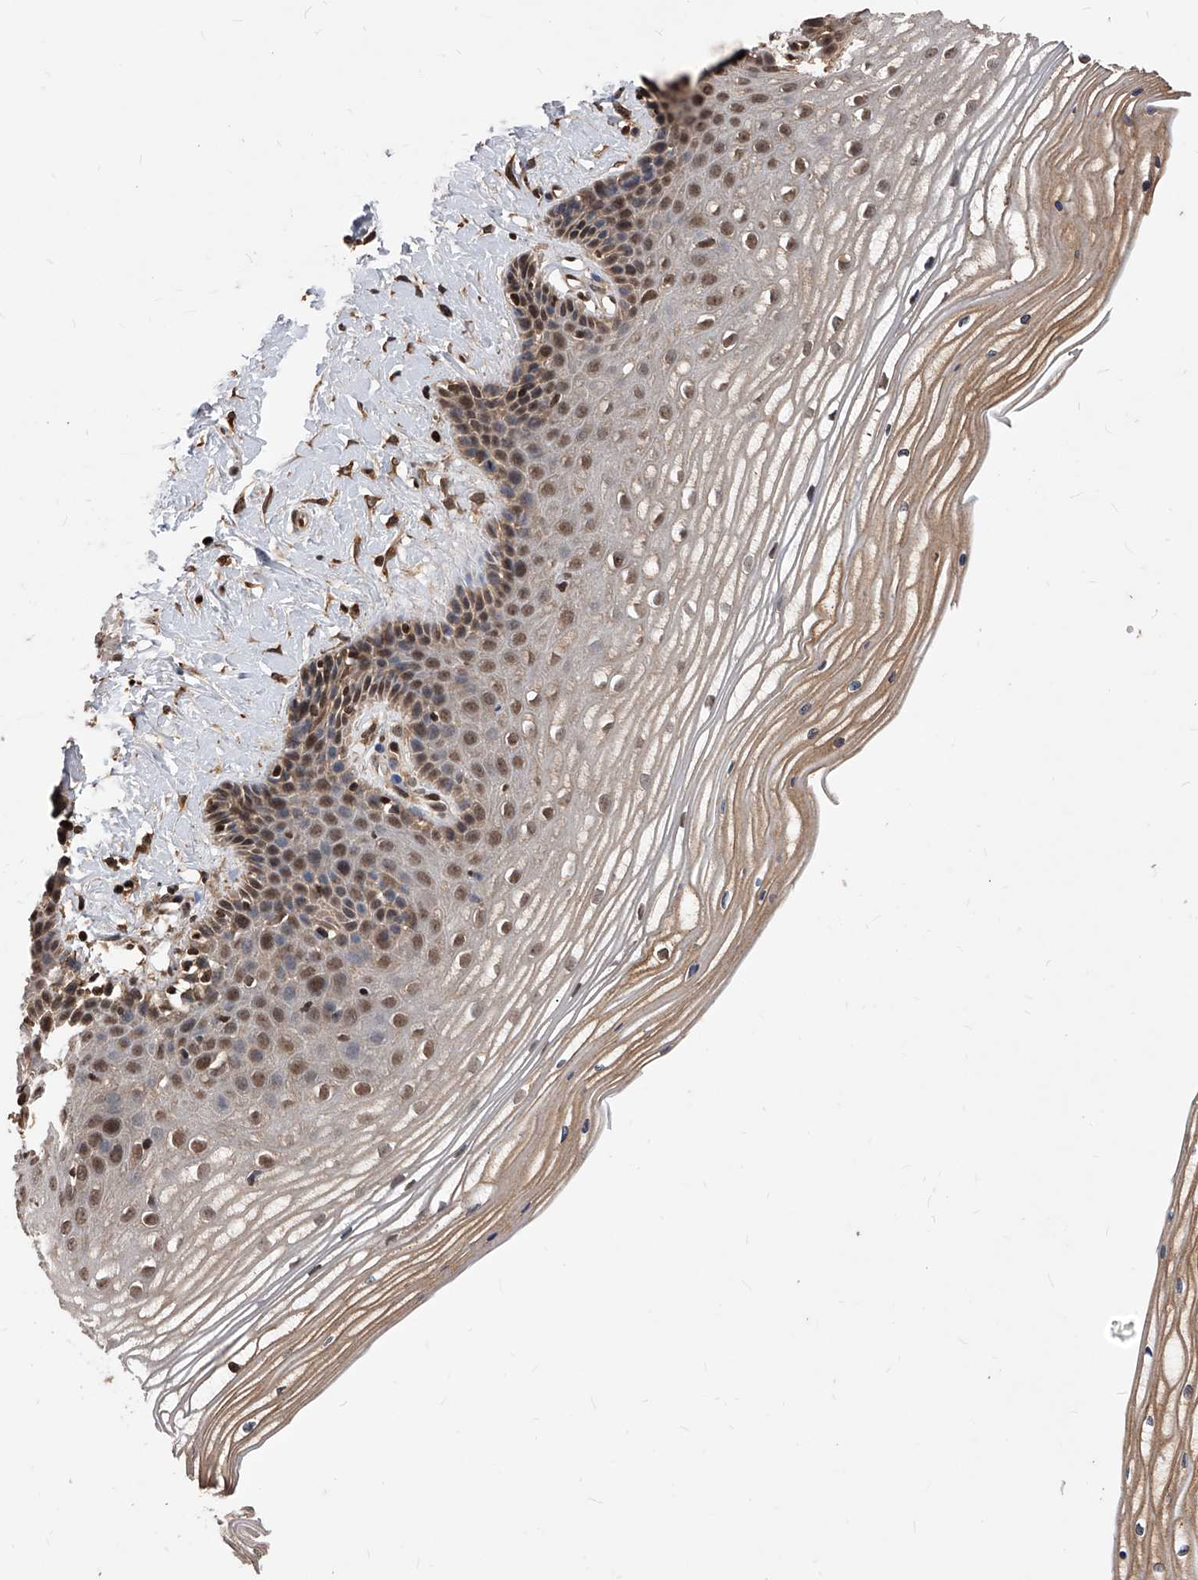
{"staining": {"intensity": "moderate", "quantity": "25%-75%", "location": "cytoplasmic/membranous,nuclear"}, "tissue": "vagina", "cell_type": "Squamous epithelial cells", "image_type": "normal", "snomed": [{"axis": "morphology", "description": "Normal tissue, NOS"}, {"axis": "topography", "description": "Vagina"}, {"axis": "topography", "description": "Cervix"}], "caption": "A brown stain shows moderate cytoplasmic/membranous,nuclear positivity of a protein in squamous epithelial cells of normal human vagina. The protein of interest is stained brown, and the nuclei are stained in blue (DAB (3,3'-diaminobenzidine) IHC with brightfield microscopy, high magnification).", "gene": "ID1", "patient": {"sex": "female", "age": 40}}